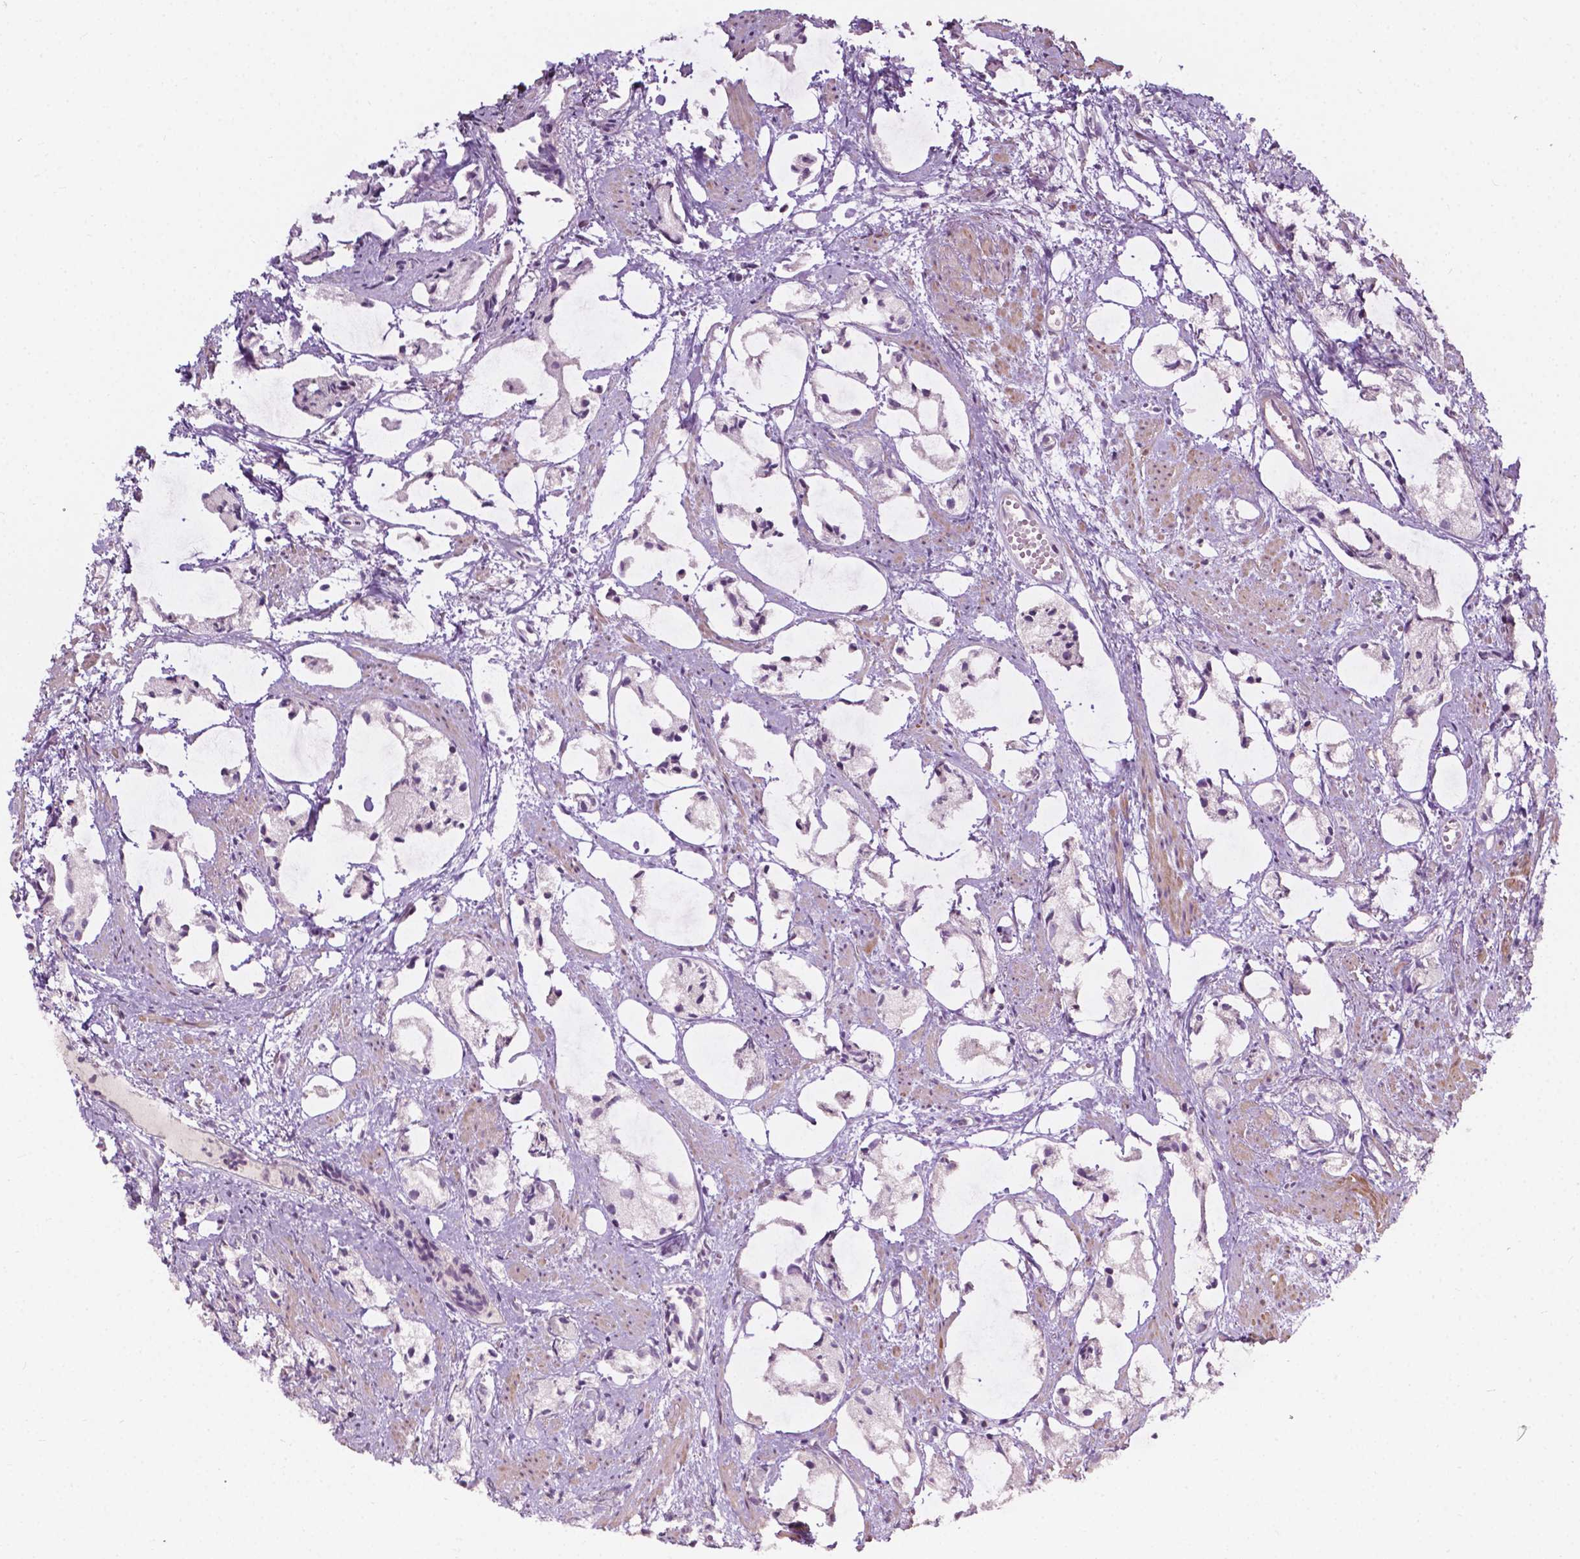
{"staining": {"intensity": "negative", "quantity": "none", "location": "none"}, "tissue": "prostate cancer", "cell_type": "Tumor cells", "image_type": "cancer", "snomed": [{"axis": "morphology", "description": "Adenocarcinoma, High grade"}, {"axis": "topography", "description": "Prostate"}], "caption": "DAB (3,3'-diaminobenzidine) immunohistochemical staining of adenocarcinoma (high-grade) (prostate) displays no significant expression in tumor cells.", "gene": "NDUFA10", "patient": {"sex": "male", "age": 85}}